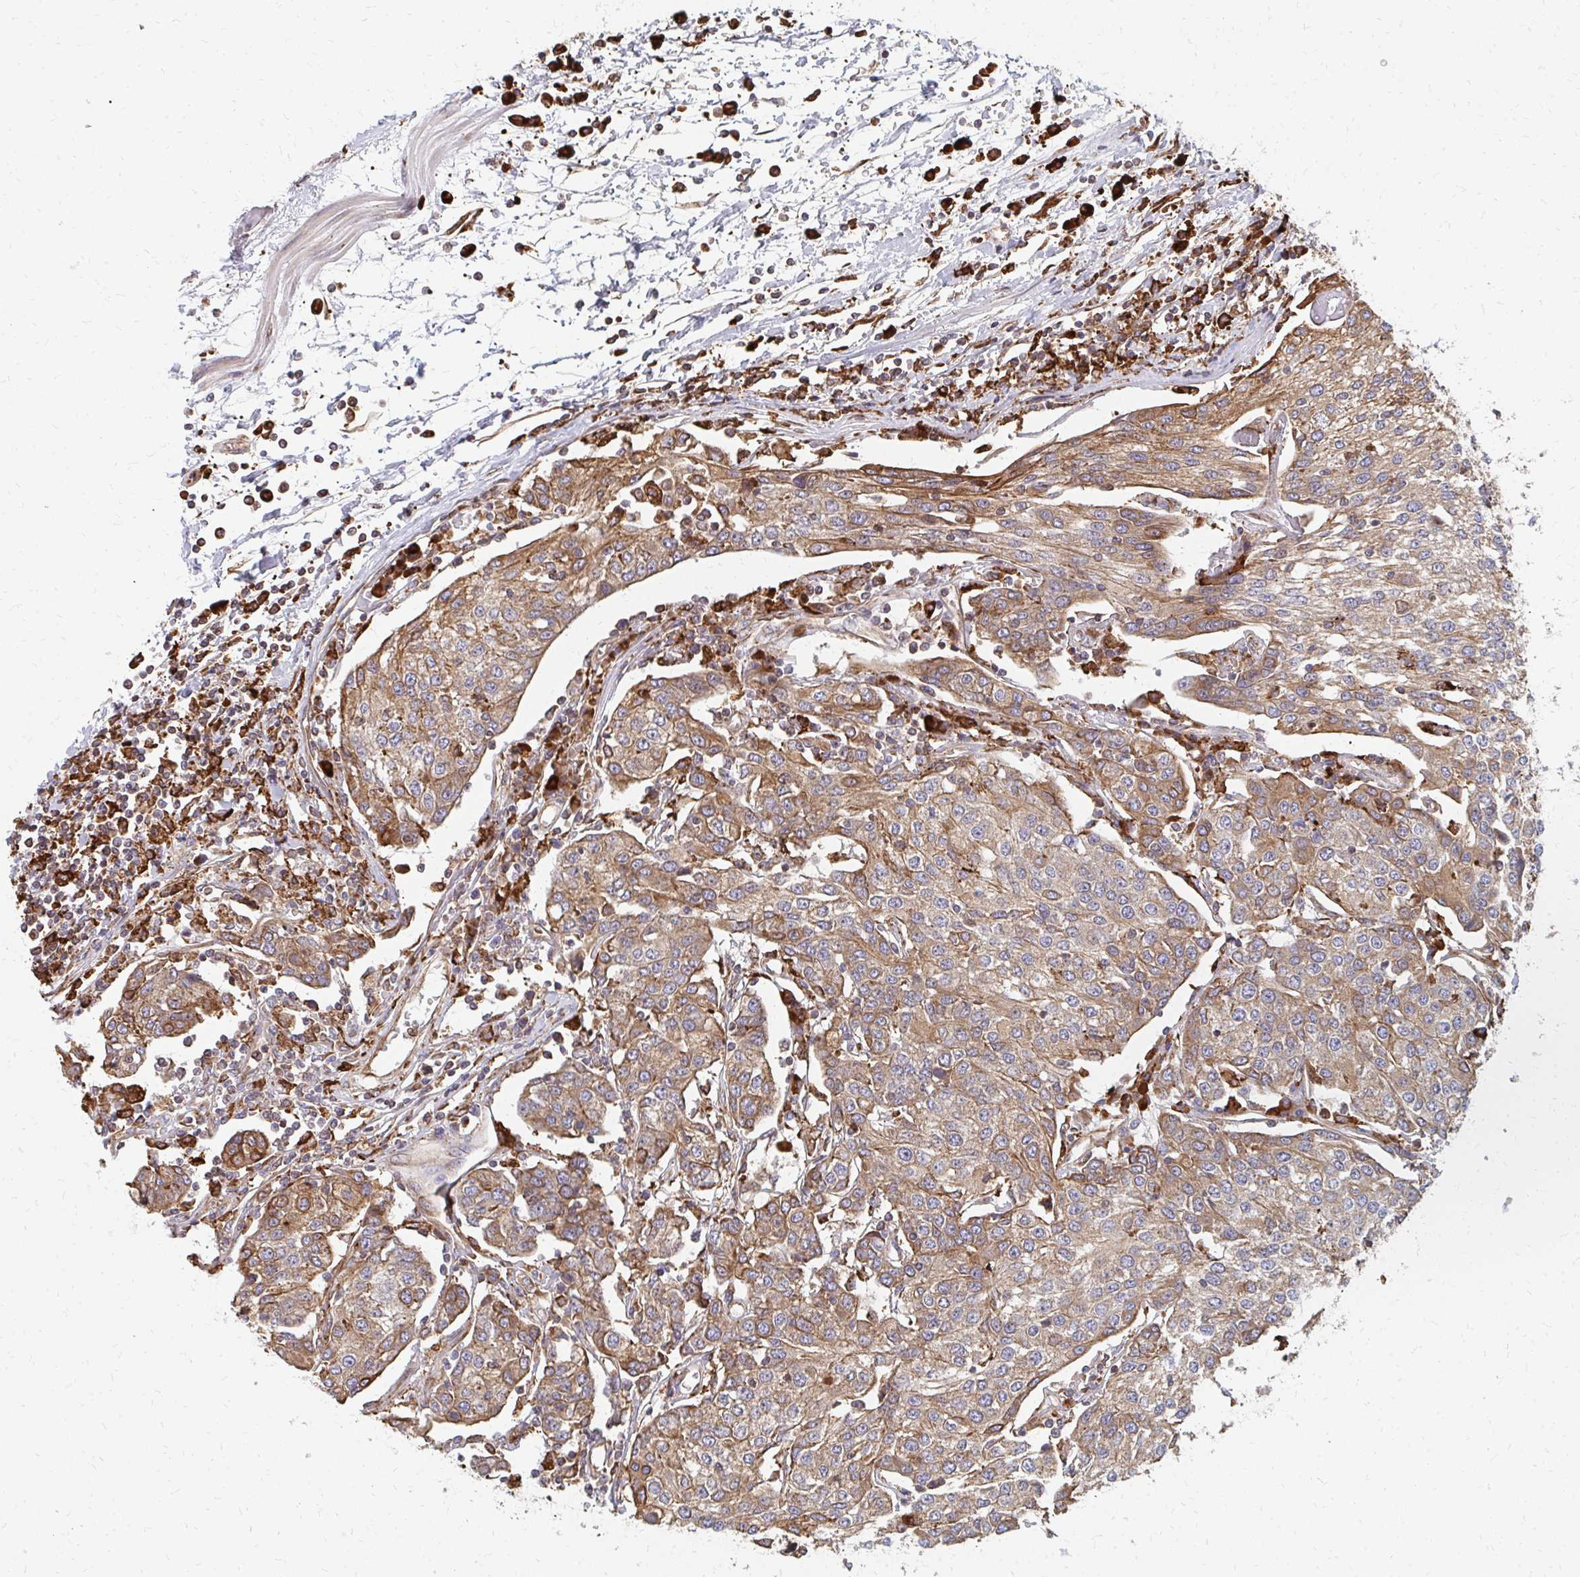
{"staining": {"intensity": "moderate", "quantity": ">75%", "location": "cytoplasmic/membranous"}, "tissue": "urothelial cancer", "cell_type": "Tumor cells", "image_type": "cancer", "snomed": [{"axis": "morphology", "description": "Urothelial carcinoma, High grade"}, {"axis": "topography", "description": "Urinary bladder"}], "caption": "The histopathology image shows immunohistochemical staining of urothelial cancer. There is moderate cytoplasmic/membranous expression is identified in approximately >75% of tumor cells. (DAB IHC with brightfield microscopy, high magnification).", "gene": "PPP1R13L", "patient": {"sex": "female", "age": 85}}